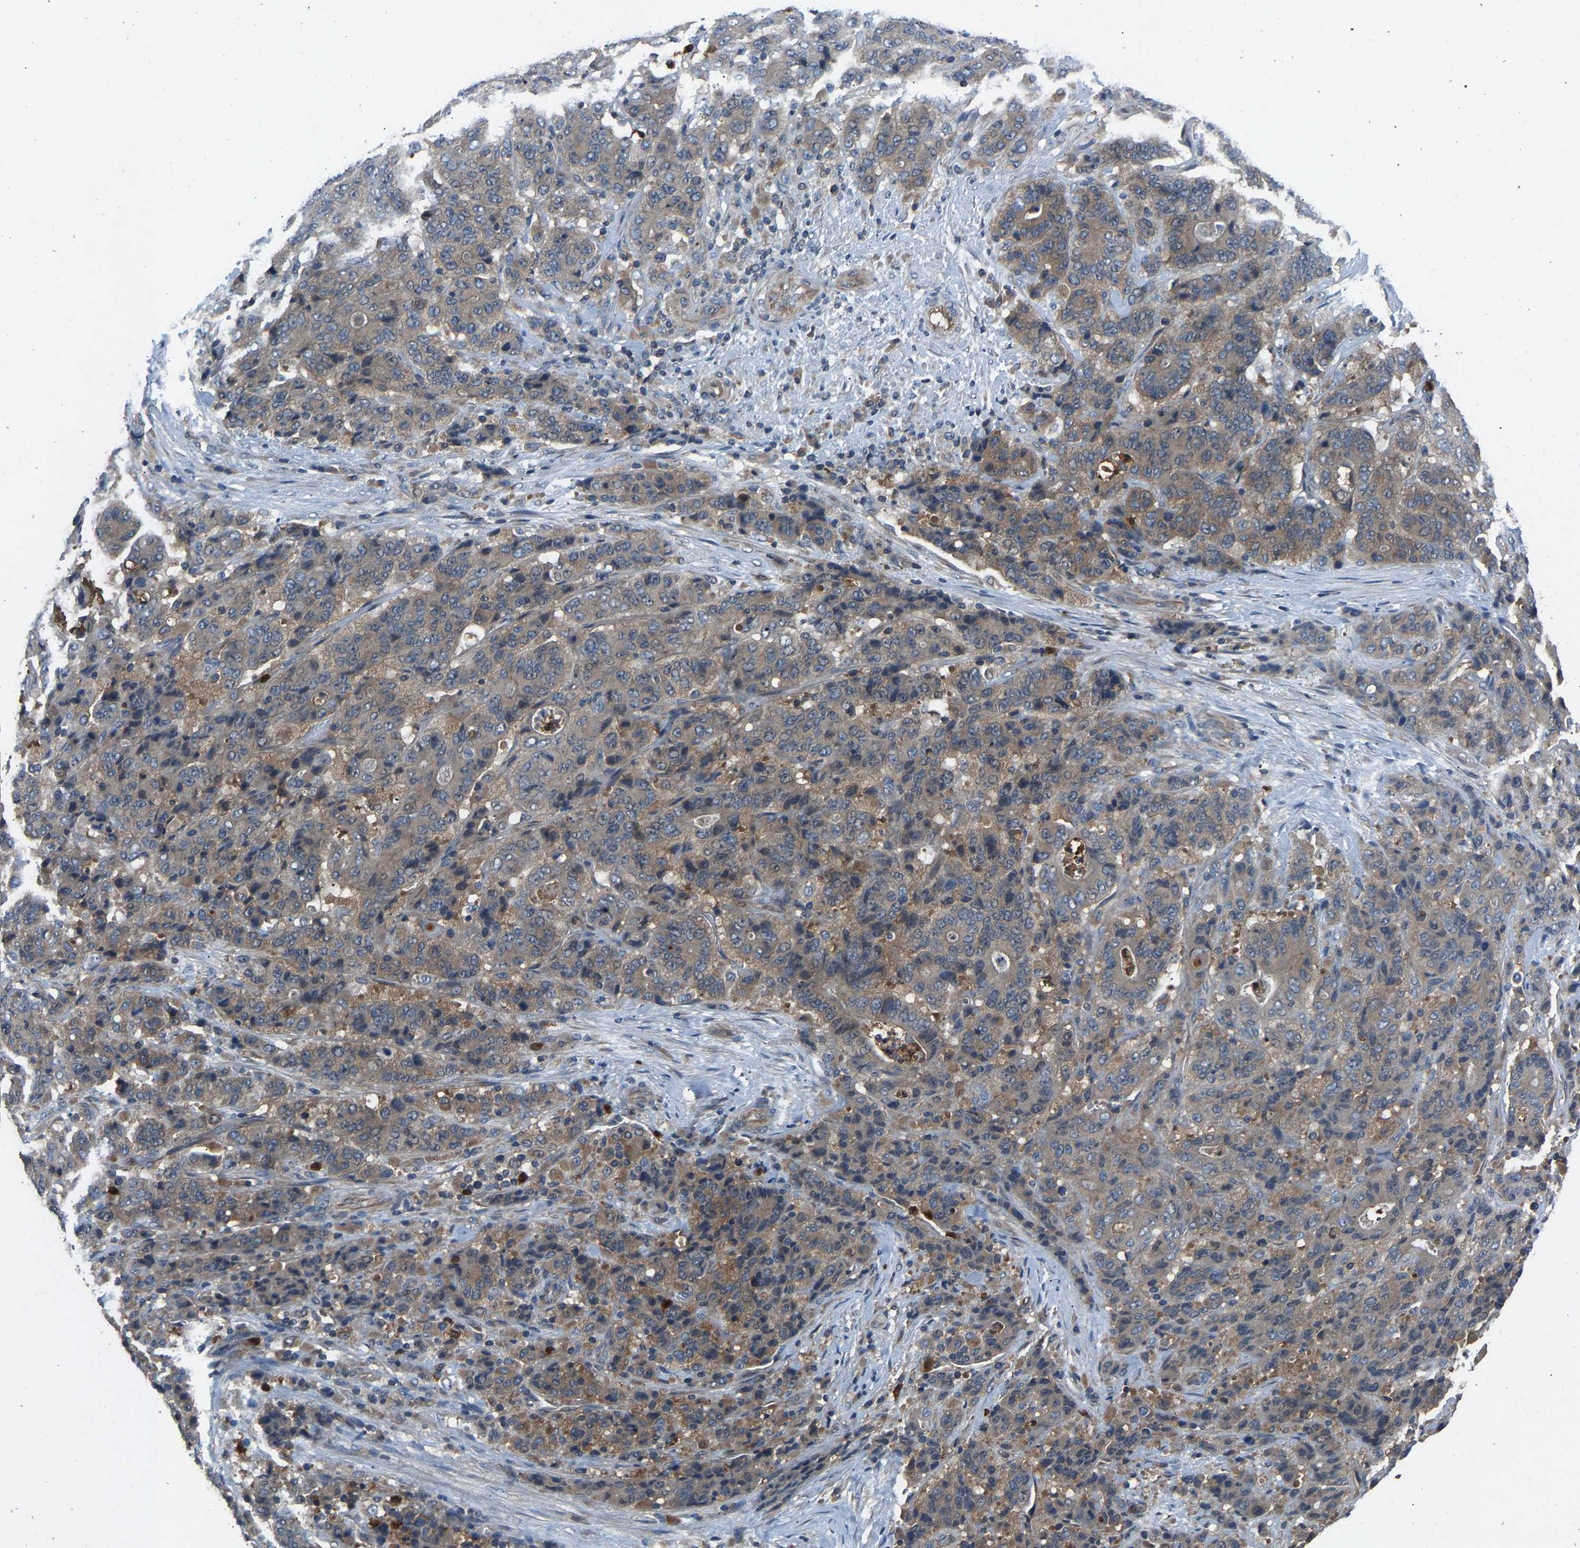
{"staining": {"intensity": "weak", "quantity": ">75%", "location": "cytoplasmic/membranous"}, "tissue": "stomach cancer", "cell_type": "Tumor cells", "image_type": "cancer", "snomed": [{"axis": "morphology", "description": "Adenocarcinoma, NOS"}, {"axis": "topography", "description": "Stomach"}], "caption": "Protein staining of adenocarcinoma (stomach) tissue shows weak cytoplasmic/membranous expression in approximately >75% of tumor cells.", "gene": "PPID", "patient": {"sex": "female", "age": 73}}